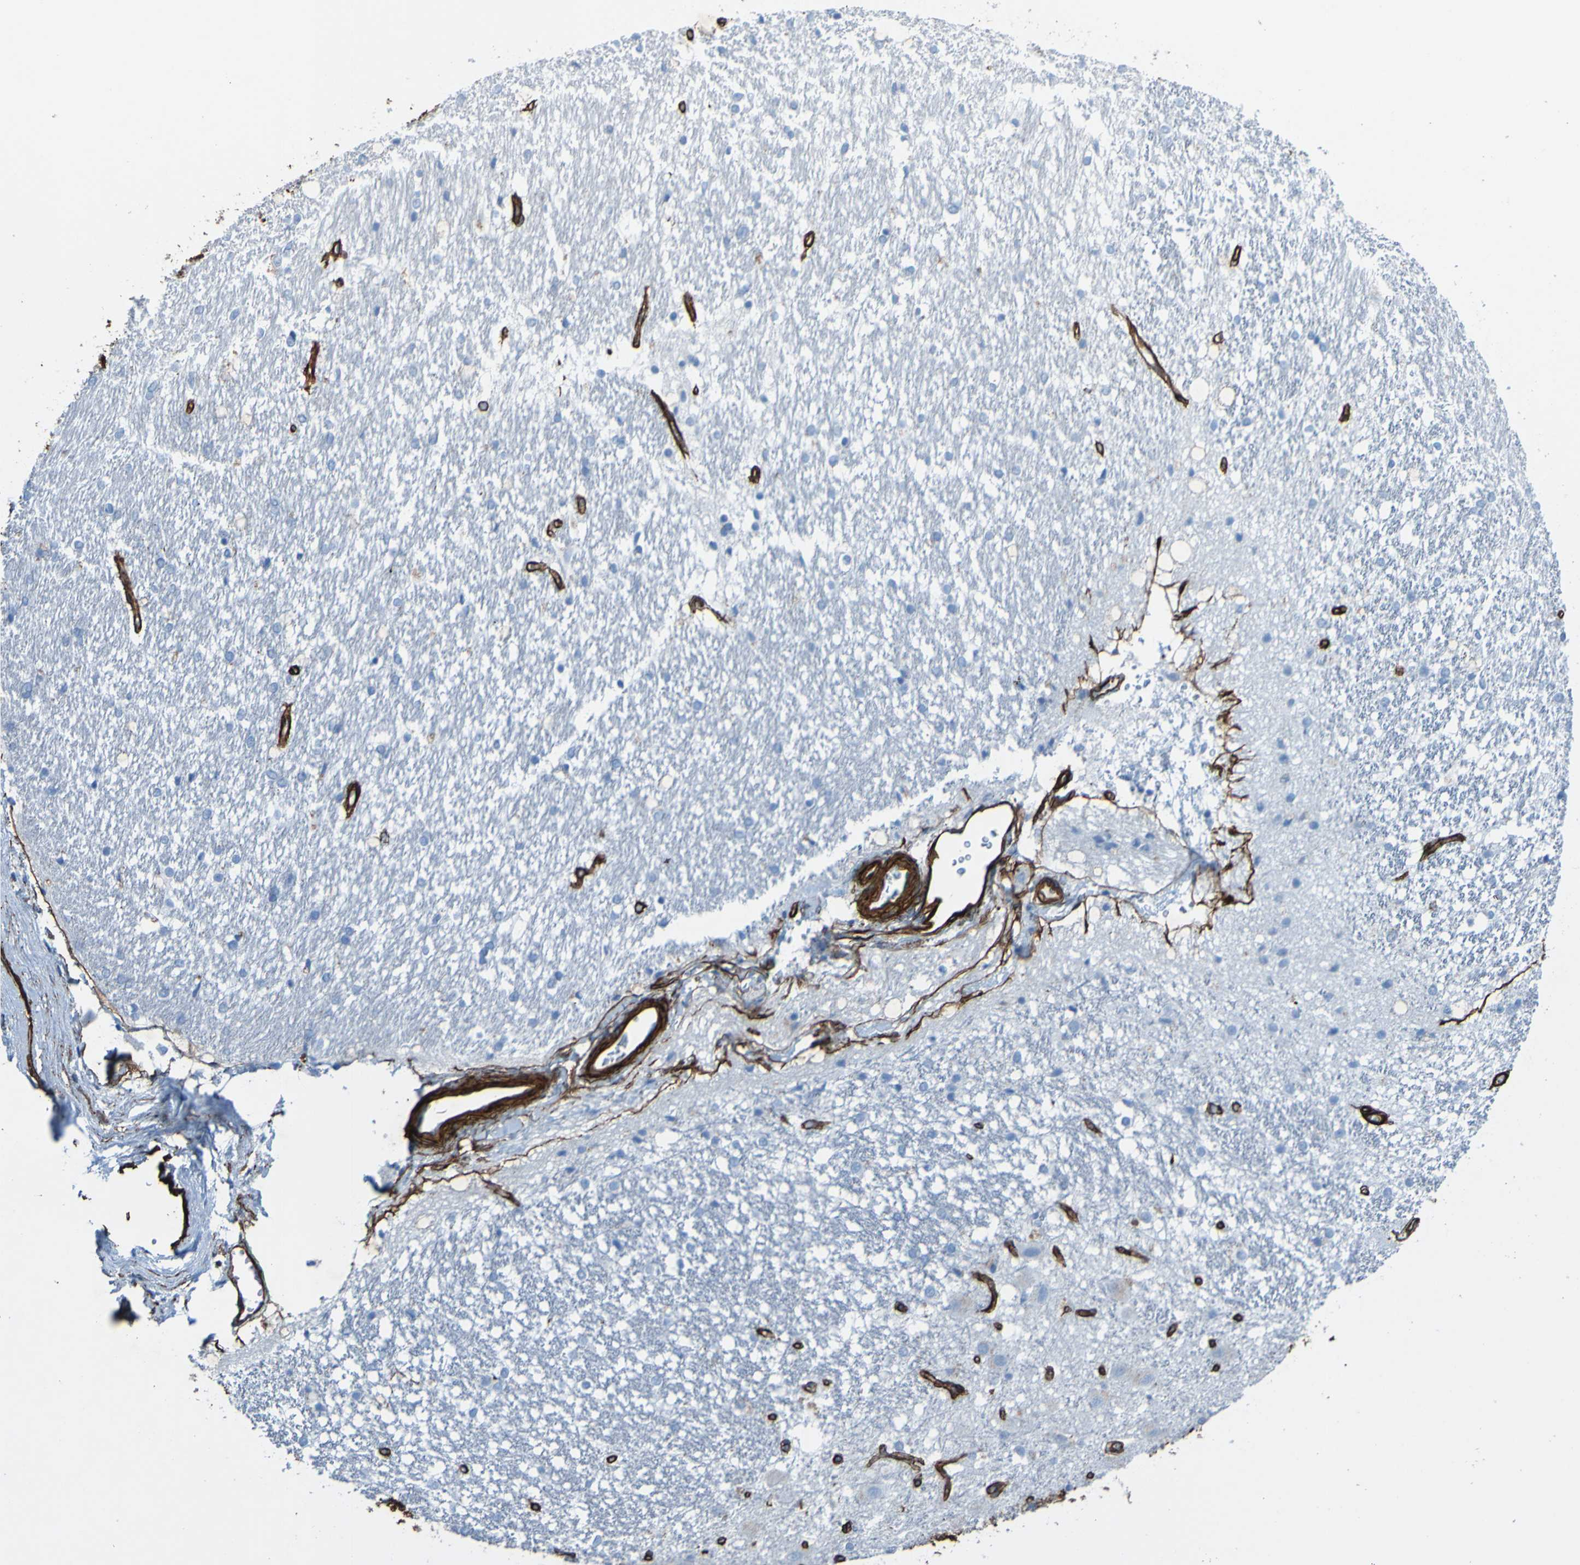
{"staining": {"intensity": "negative", "quantity": "none", "location": "none"}, "tissue": "hippocampus", "cell_type": "Glial cells", "image_type": "normal", "snomed": [{"axis": "morphology", "description": "Normal tissue, NOS"}, {"axis": "topography", "description": "Hippocampus"}], "caption": "Immunohistochemistry of normal hippocampus displays no staining in glial cells. (IHC, brightfield microscopy, high magnification).", "gene": "COL4A2", "patient": {"sex": "female", "age": 19}}